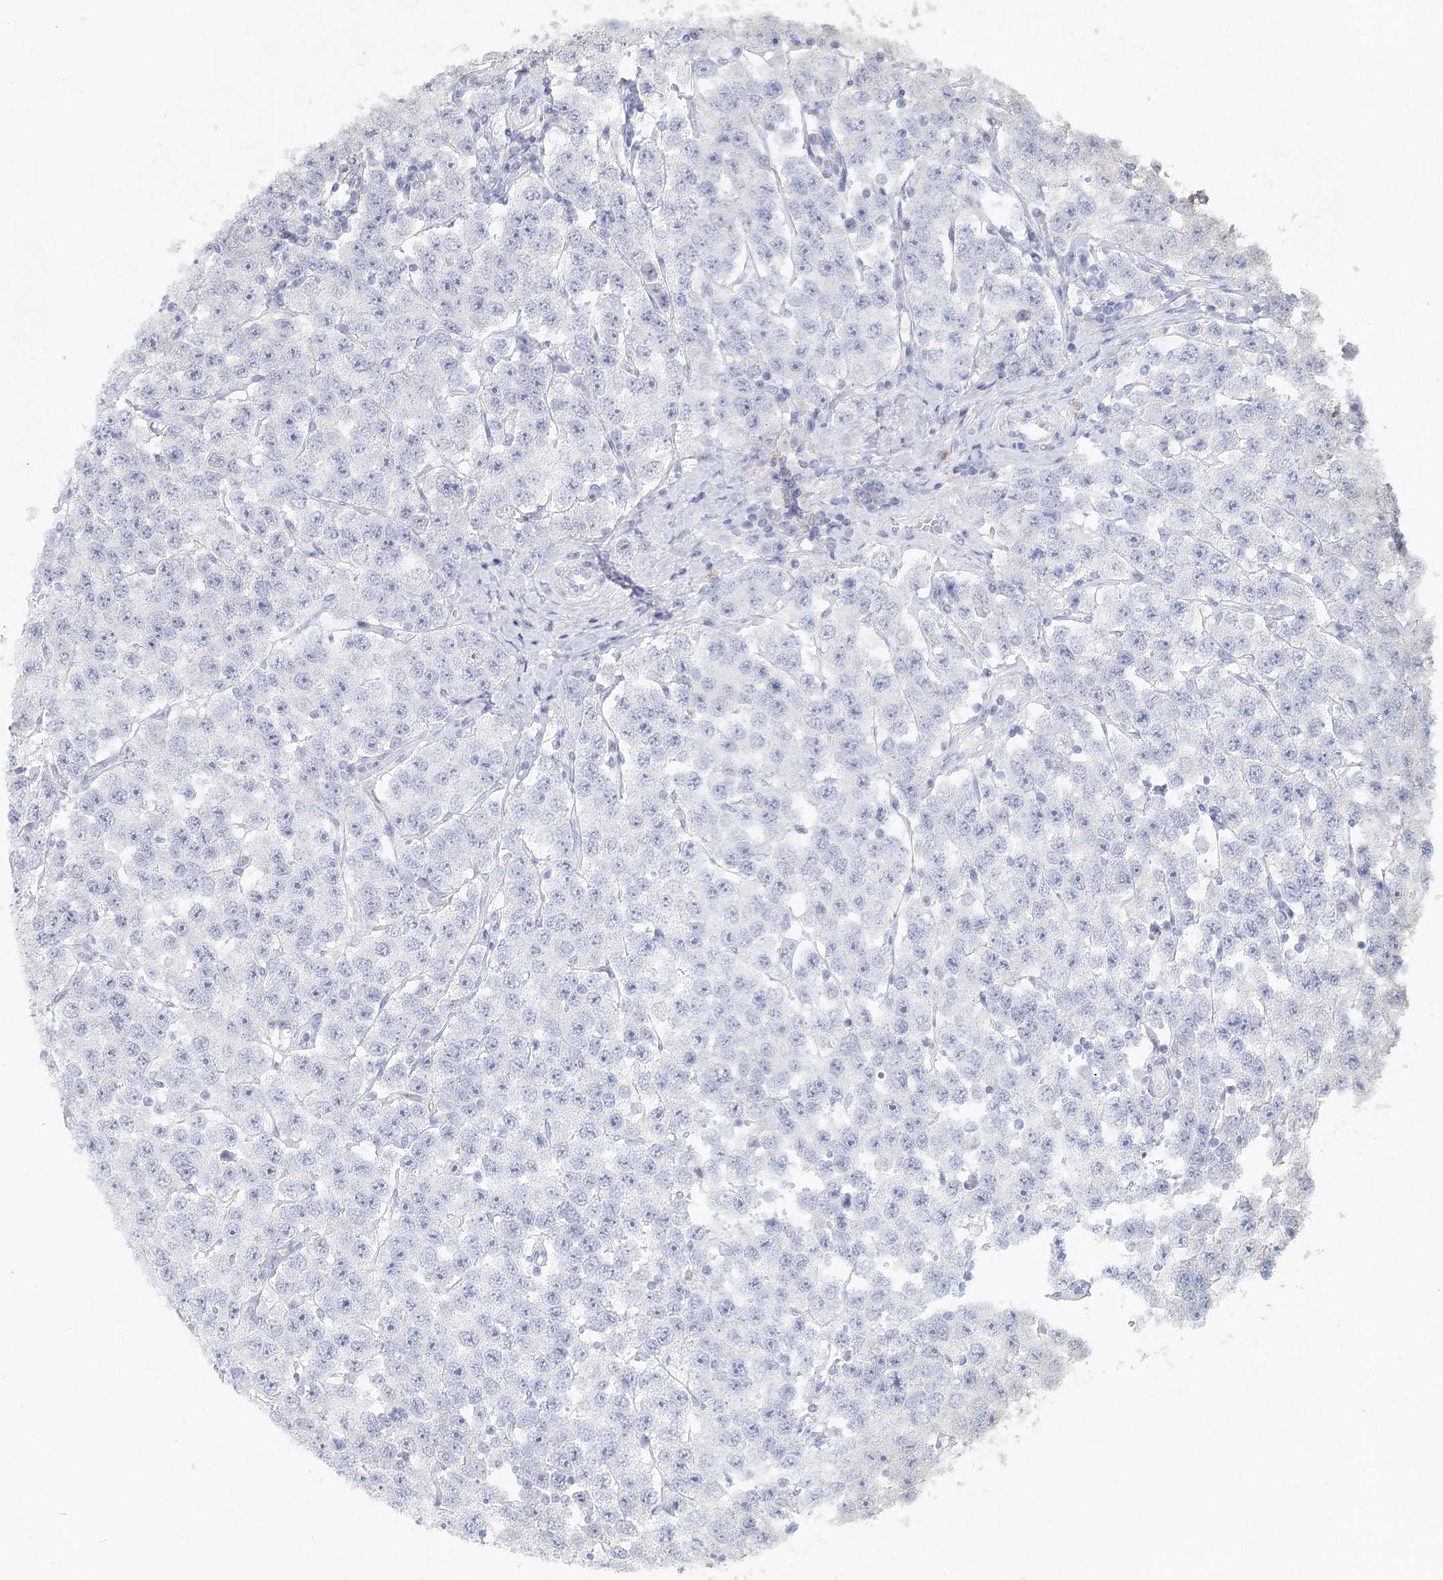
{"staining": {"intensity": "negative", "quantity": "none", "location": "none"}, "tissue": "testis cancer", "cell_type": "Tumor cells", "image_type": "cancer", "snomed": [{"axis": "morphology", "description": "Seminoma, NOS"}, {"axis": "topography", "description": "Testis"}], "caption": "Tumor cells are negative for brown protein staining in testis seminoma.", "gene": "ARSI", "patient": {"sex": "male", "age": 28}}